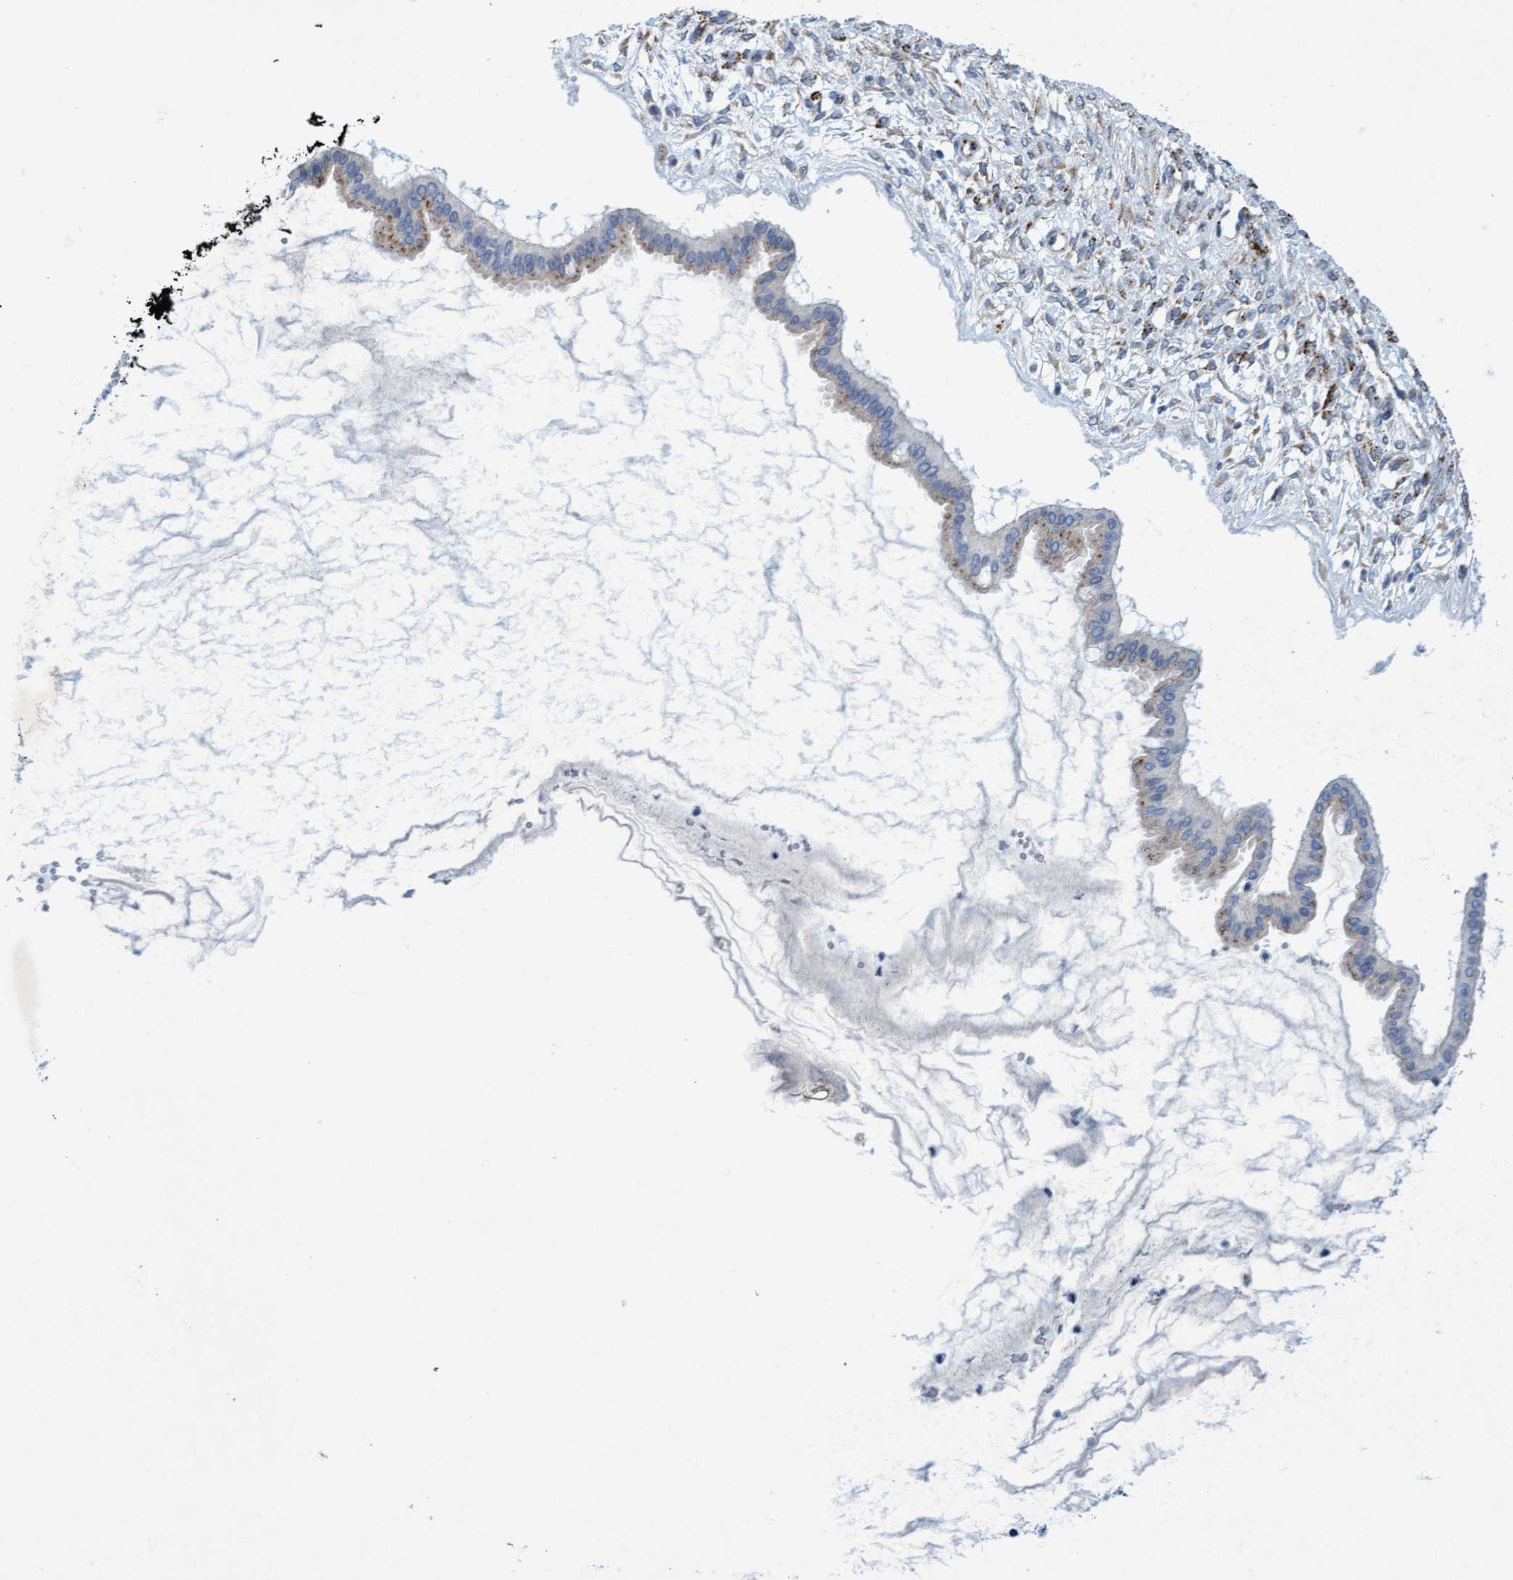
{"staining": {"intensity": "weak", "quantity": "25%-75%", "location": "cytoplasmic/membranous"}, "tissue": "ovarian cancer", "cell_type": "Tumor cells", "image_type": "cancer", "snomed": [{"axis": "morphology", "description": "Cystadenocarcinoma, mucinous, NOS"}, {"axis": "topography", "description": "Ovary"}], "caption": "Tumor cells demonstrate low levels of weak cytoplasmic/membranous staining in about 25%-75% of cells in human ovarian cancer (mucinous cystadenocarcinoma).", "gene": "SGSH", "patient": {"sex": "female", "age": 73}}